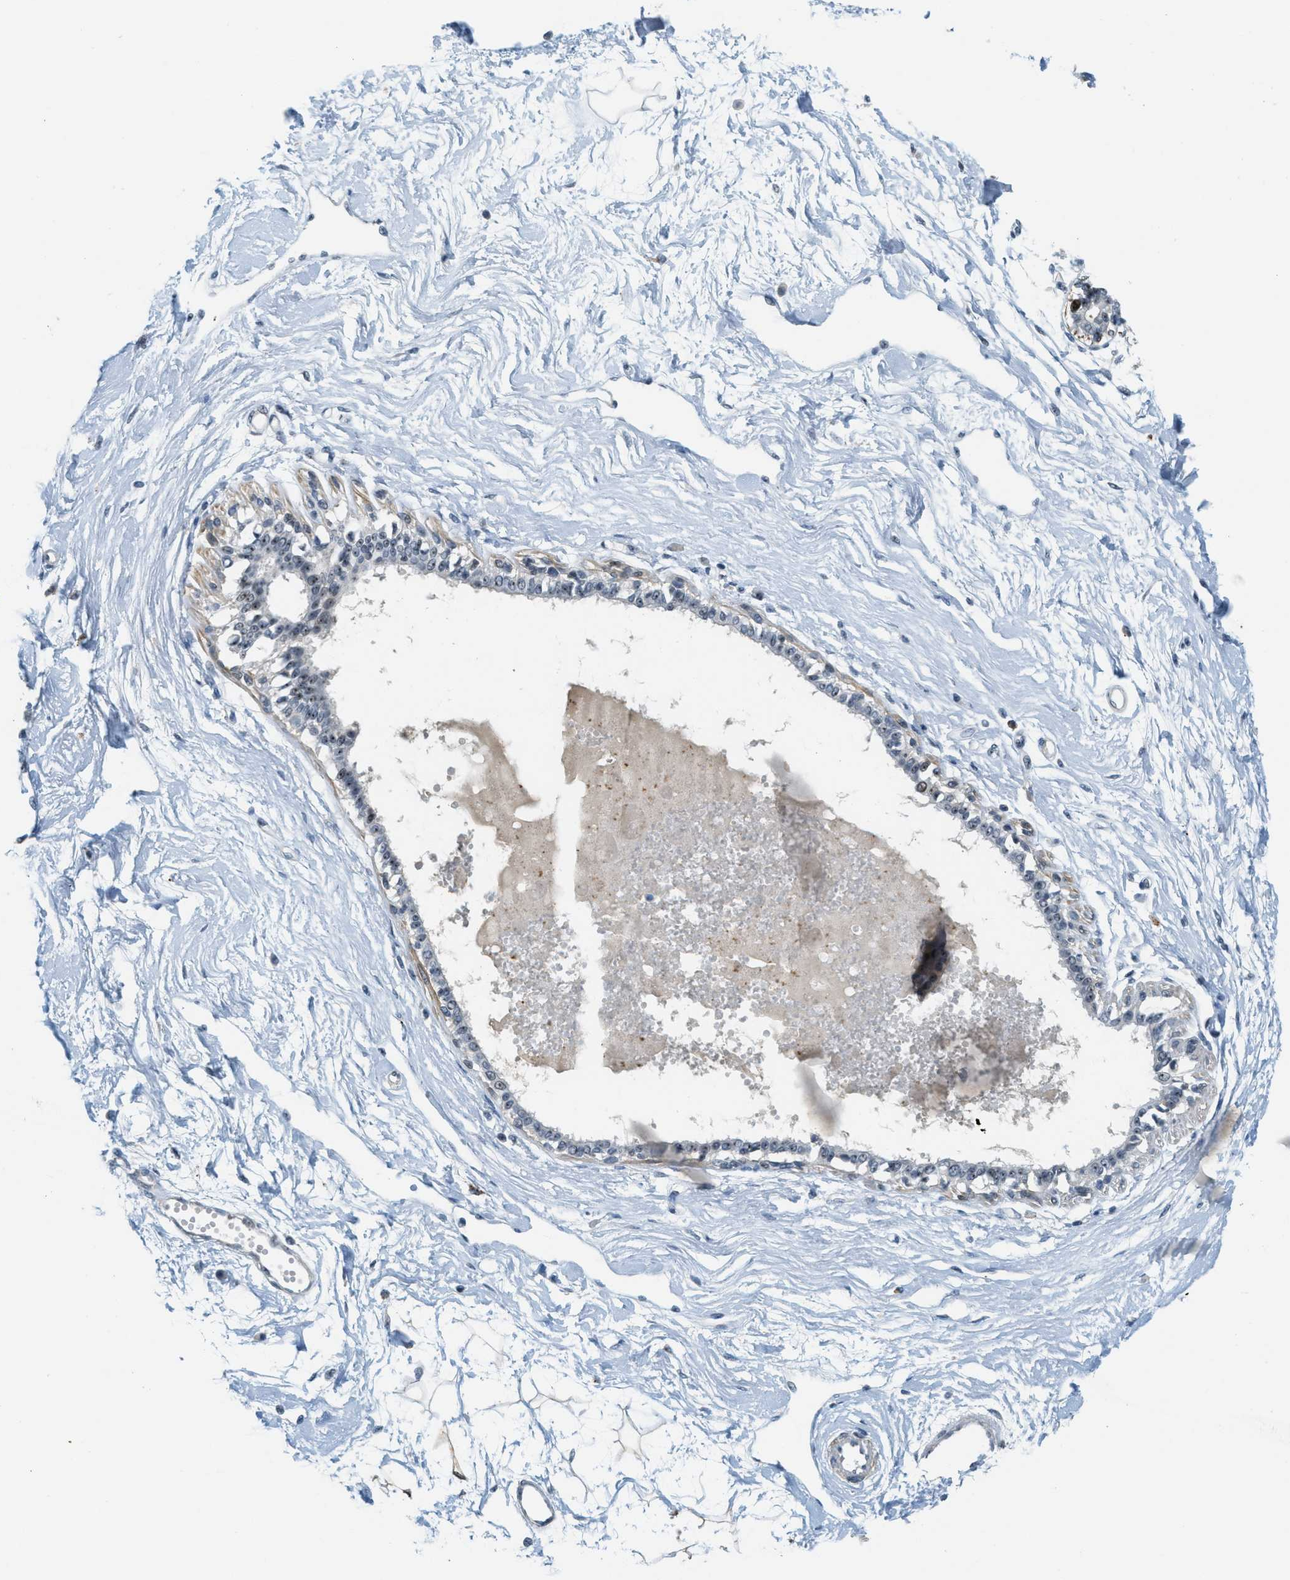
{"staining": {"intensity": "negative", "quantity": "none", "location": "none"}, "tissue": "breast", "cell_type": "Adipocytes", "image_type": "normal", "snomed": [{"axis": "morphology", "description": "Normal tissue, NOS"}, {"axis": "topography", "description": "Breast"}], "caption": "Breast stained for a protein using immunohistochemistry reveals no staining adipocytes.", "gene": "DDX47", "patient": {"sex": "female", "age": 45}}